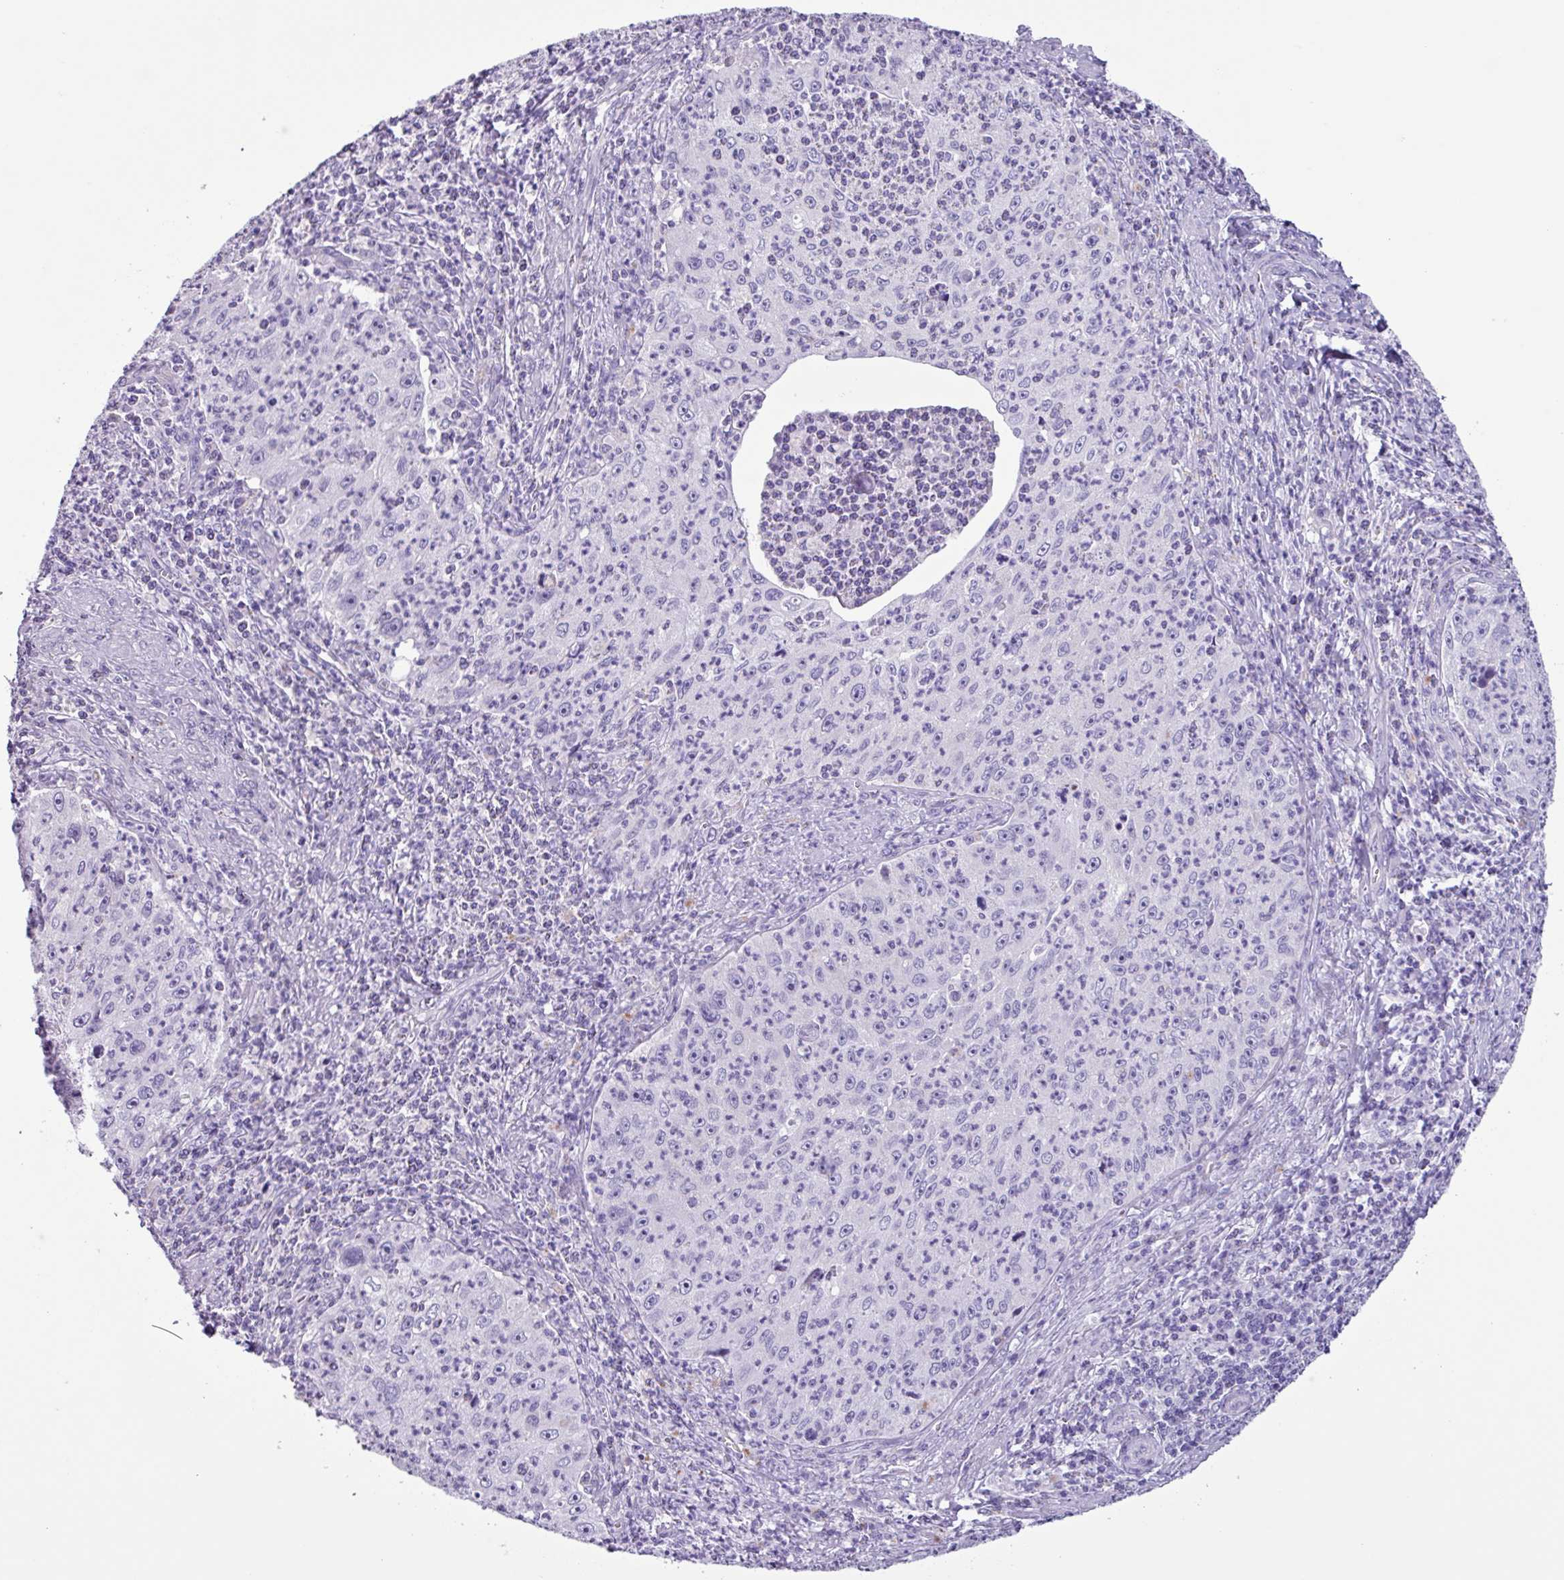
{"staining": {"intensity": "negative", "quantity": "none", "location": "none"}, "tissue": "cervical cancer", "cell_type": "Tumor cells", "image_type": "cancer", "snomed": [{"axis": "morphology", "description": "Squamous cell carcinoma, NOS"}, {"axis": "topography", "description": "Cervix"}], "caption": "Immunohistochemistry (IHC) histopathology image of cervical cancer stained for a protein (brown), which demonstrates no positivity in tumor cells.", "gene": "AGO3", "patient": {"sex": "female", "age": 30}}